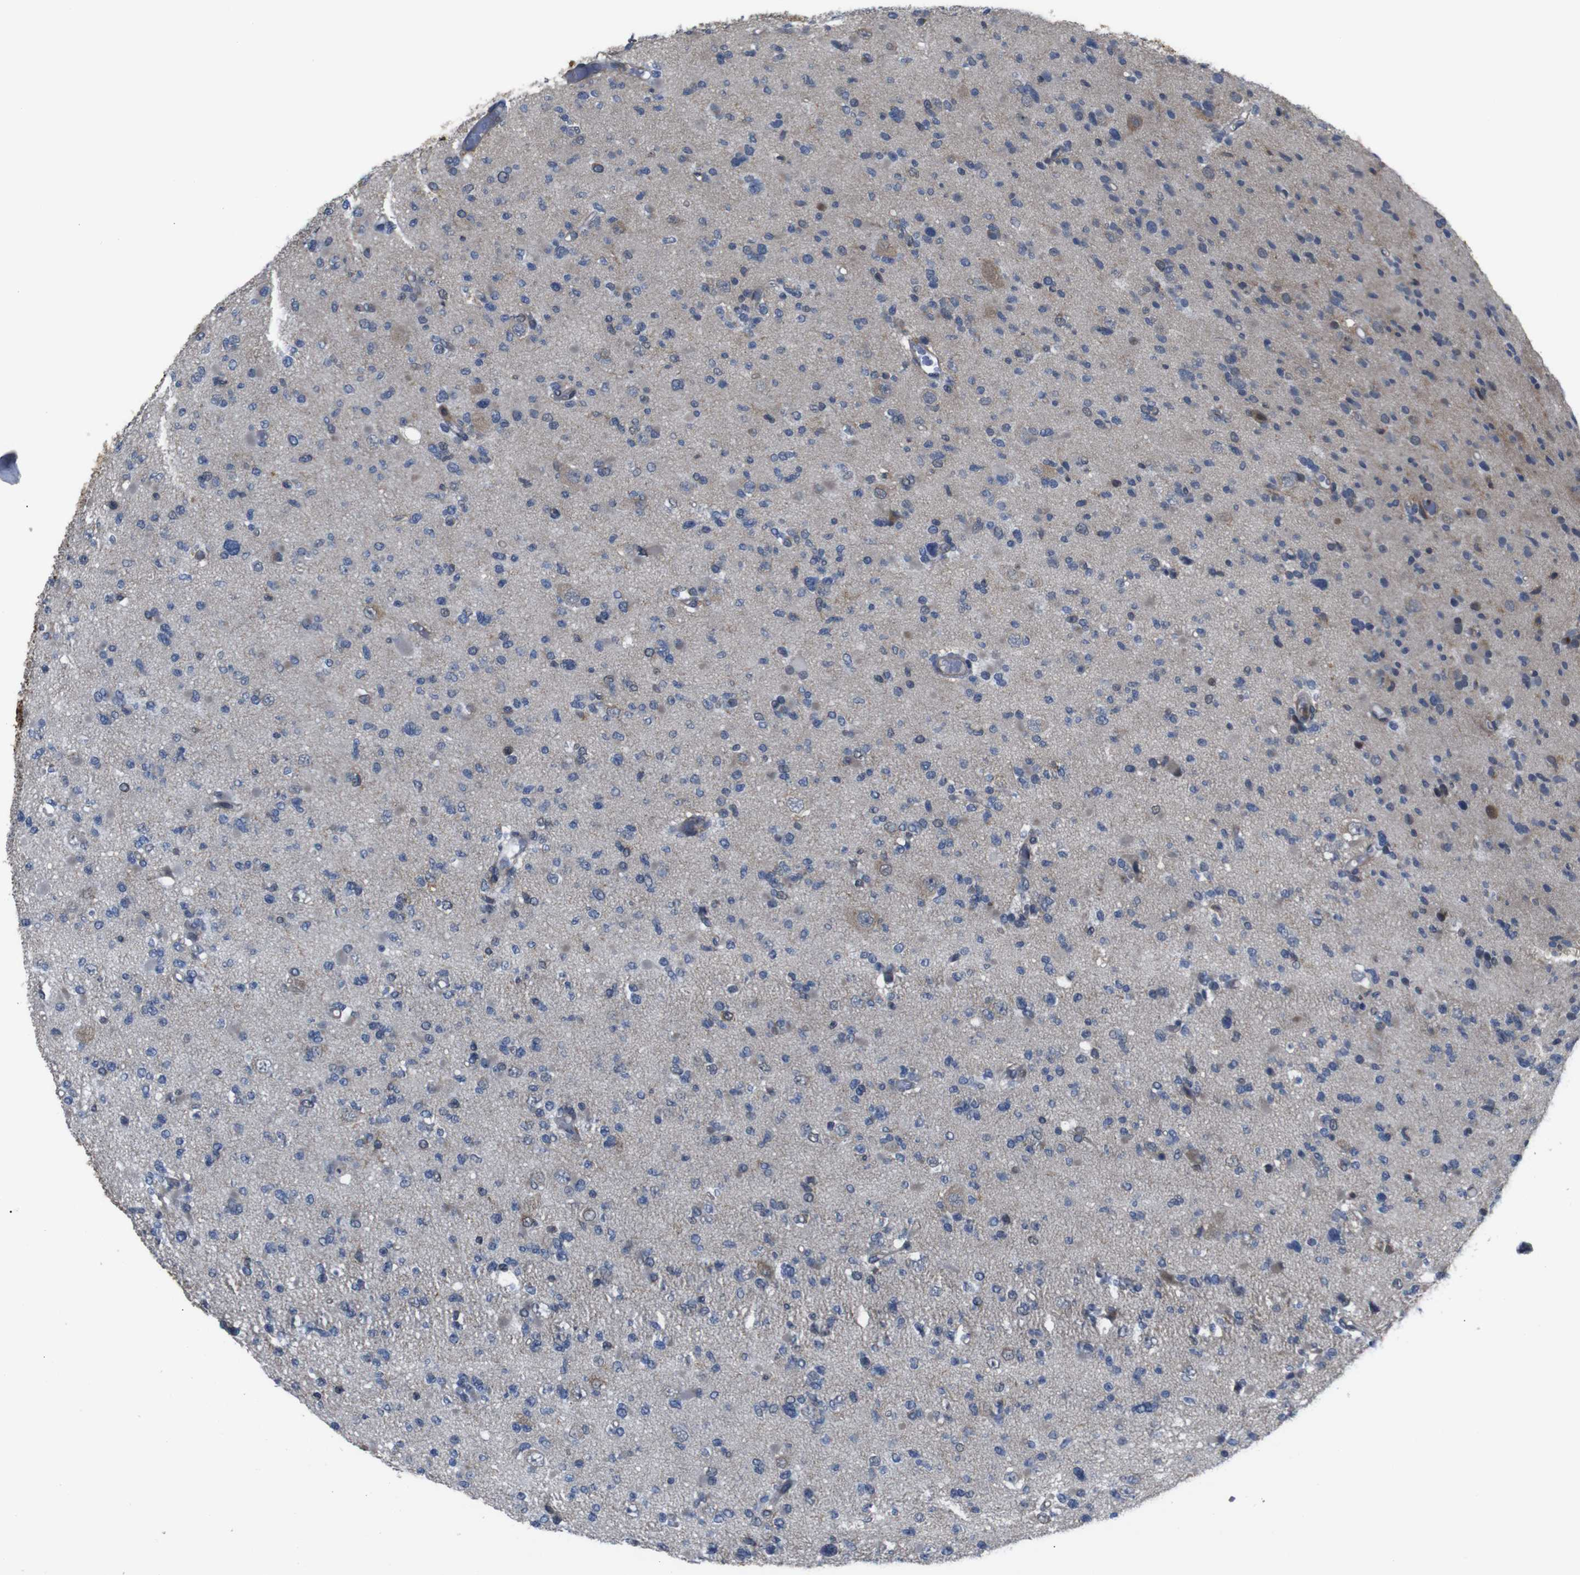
{"staining": {"intensity": "moderate", "quantity": "<25%", "location": "cytoplasmic/membranous"}, "tissue": "glioma", "cell_type": "Tumor cells", "image_type": "cancer", "snomed": [{"axis": "morphology", "description": "Glioma, malignant, Low grade"}, {"axis": "topography", "description": "Brain"}], "caption": "Immunohistochemistry (DAB (3,3'-diaminobenzidine)) staining of low-grade glioma (malignant) shows moderate cytoplasmic/membranous protein positivity in approximately <25% of tumor cells. The staining was performed using DAB to visualize the protein expression in brown, while the nuclei were stained in blue with hematoxylin (Magnification: 20x).", "gene": "BRWD3", "patient": {"sex": "female", "age": 22}}